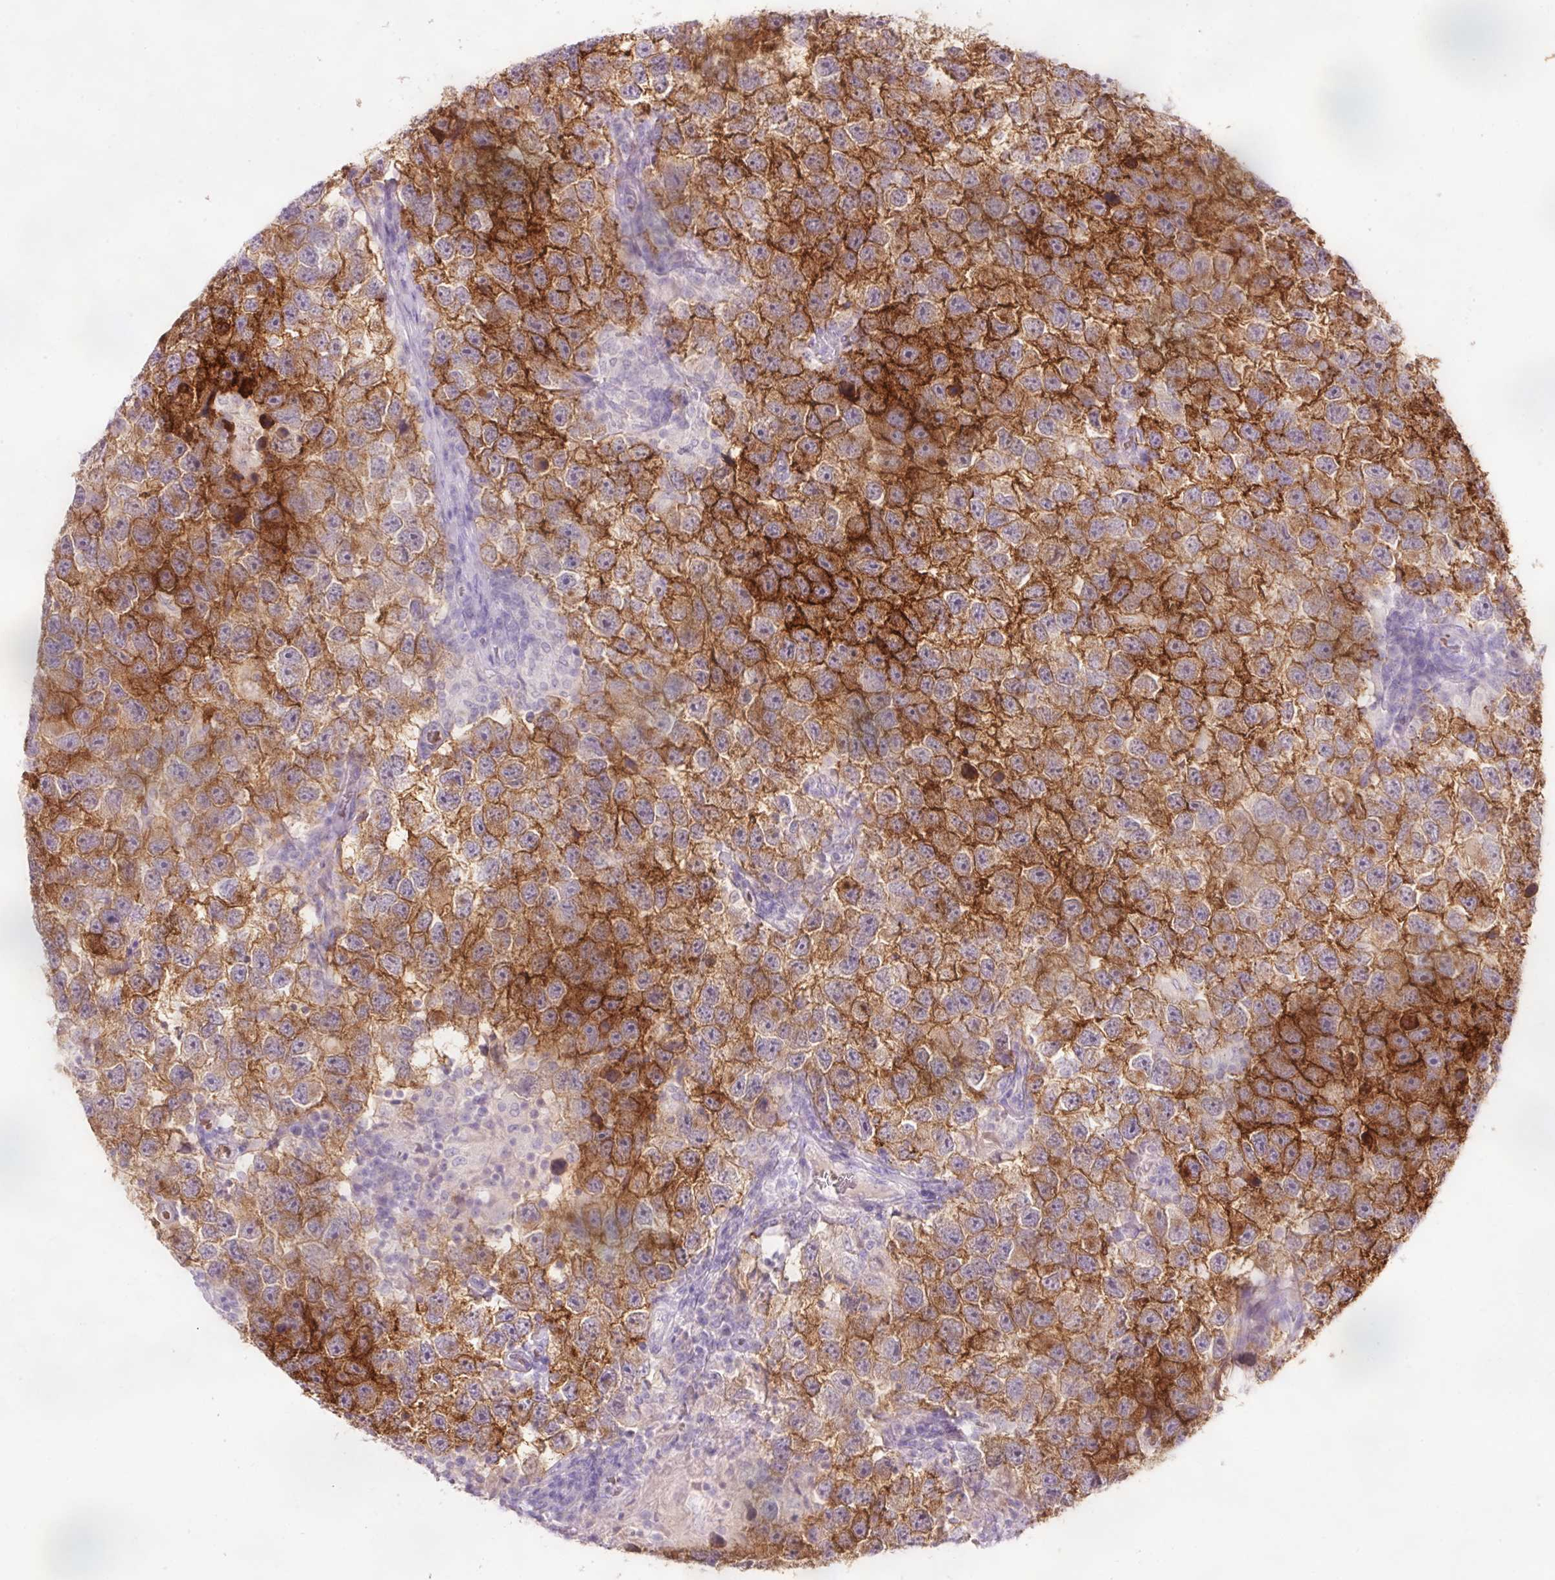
{"staining": {"intensity": "strong", "quantity": ">75%", "location": "cytoplasmic/membranous"}, "tissue": "testis cancer", "cell_type": "Tumor cells", "image_type": "cancer", "snomed": [{"axis": "morphology", "description": "Seminoma, NOS"}, {"axis": "topography", "description": "Testis"}], "caption": "A histopathology image showing strong cytoplasmic/membranous staining in approximately >75% of tumor cells in testis seminoma, as visualized by brown immunohistochemical staining.", "gene": "DHRS11", "patient": {"sex": "male", "age": 26}}